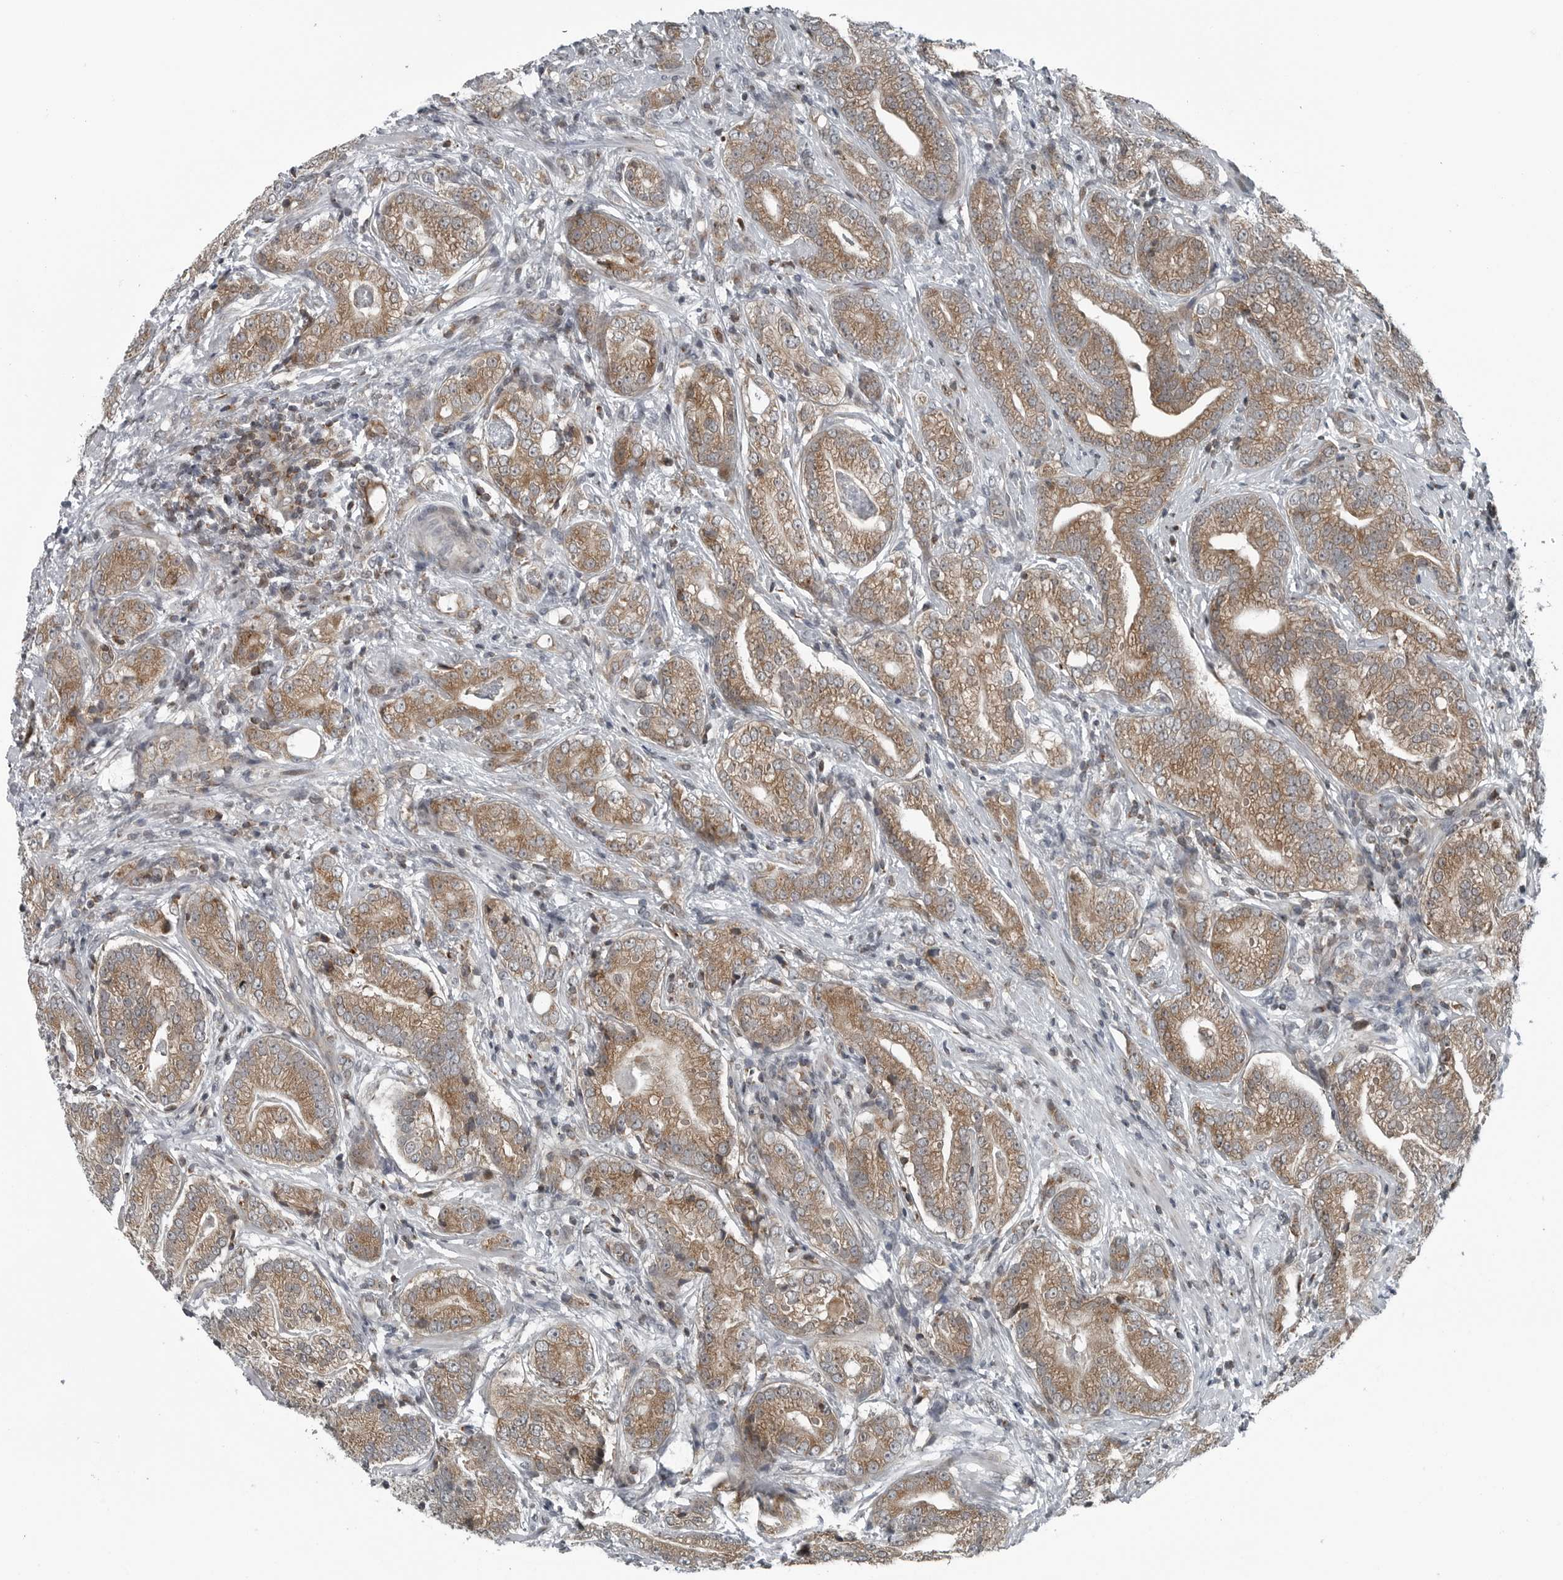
{"staining": {"intensity": "moderate", "quantity": ">75%", "location": "cytoplasmic/membranous"}, "tissue": "prostate cancer", "cell_type": "Tumor cells", "image_type": "cancer", "snomed": [{"axis": "morphology", "description": "Adenocarcinoma, High grade"}, {"axis": "topography", "description": "Prostate"}], "caption": "Immunohistochemical staining of prostate cancer (adenocarcinoma (high-grade)) shows moderate cytoplasmic/membranous protein staining in approximately >75% of tumor cells.", "gene": "GAK", "patient": {"sex": "male", "age": 57}}